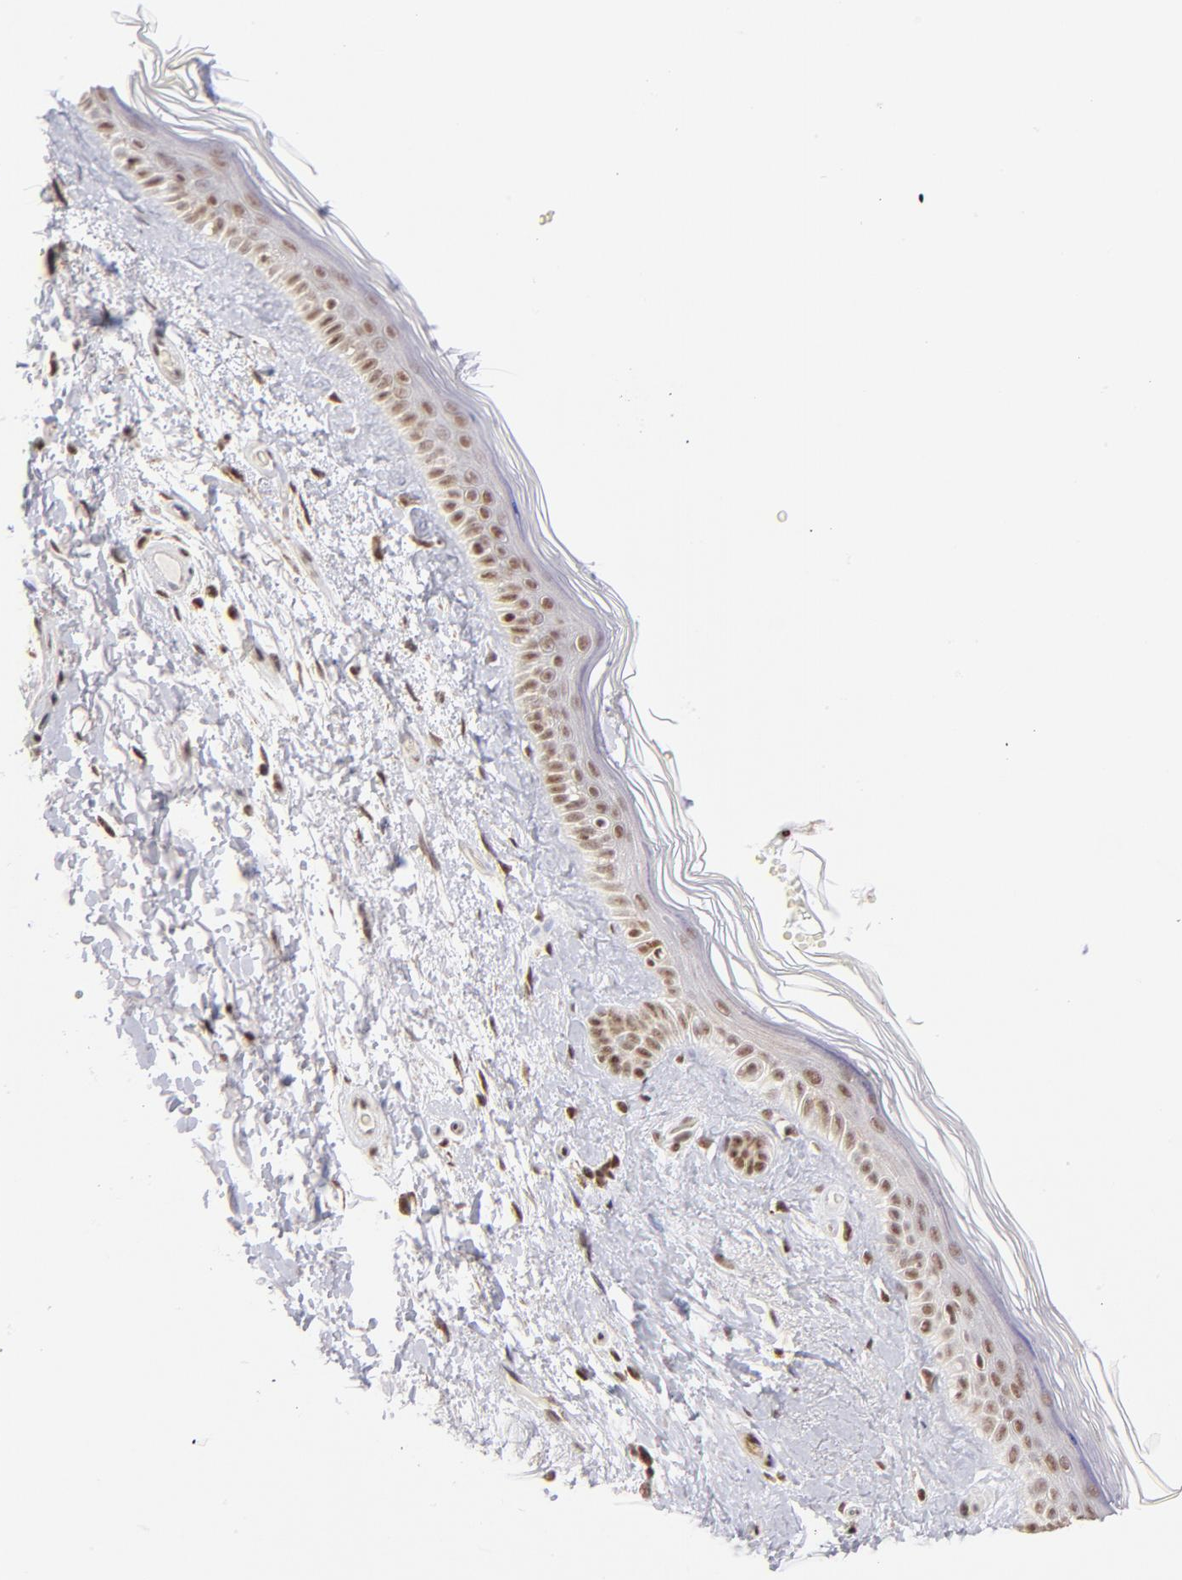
{"staining": {"intensity": "moderate", "quantity": ">75%", "location": "nuclear"}, "tissue": "skin", "cell_type": "Fibroblasts", "image_type": "normal", "snomed": [{"axis": "morphology", "description": "Normal tissue, NOS"}, {"axis": "topography", "description": "Skin"}], "caption": "High-magnification brightfield microscopy of unremarkable skin stained with DAB (3,3'-diaminobenzidine) (brown) and counterstained with hematoxylin (blue). fibroblasts exhibit moderate nuclear expression is identified in approximately>75% of cells. (DAB IHC, brown staining for protein, blue staining for nuclei).", "gene": "ZFX", "patient": {"sex": "male", "age": 63}}